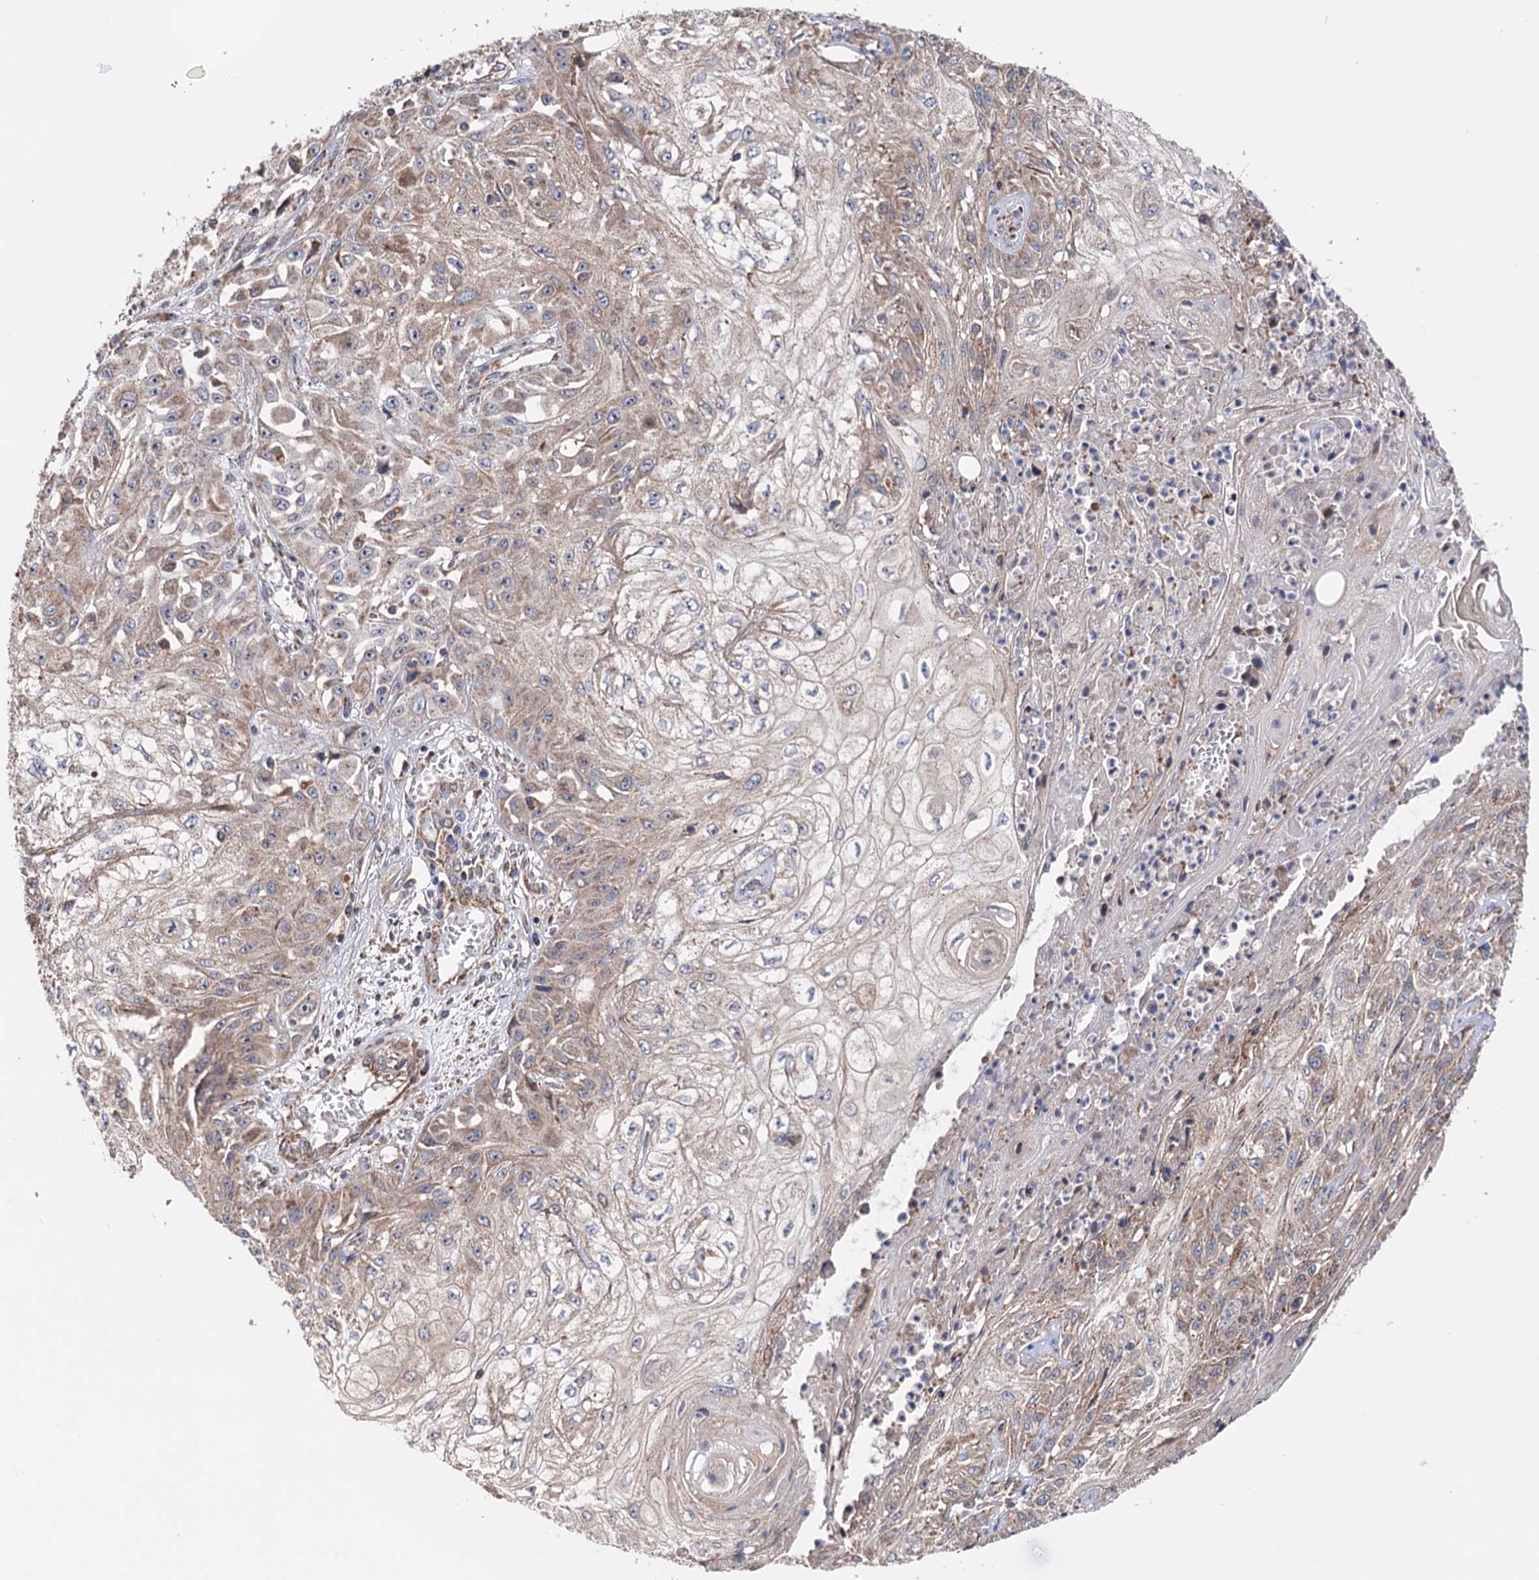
{"staining": {"intensity": "weak", "quantity": "25%-75%", "location": "cytoplasmic/membranous"}, "tissue": "skin cancer", "cell_type": "Tumor cells", "image_type": "cancer", "snomed": [{"axis": "morphology", "description": "Squamous cell carcinoma, NOS"}, {"axis": "morphology", "description": "Squamous cell carcinoma, metastatic, NOS"}, {"axis": "topography", "description": "Skin"}, {"axis": "topography", "description": "Lymph node"}], "caption": "The histopathology image exhibits a brown stain indicating the presence of a protein in the cytoplasmic/membranous of tumor cells in skin cancer (squamous cell carcinoma).", "gene": "SUCLA2", "patient": {"sex": "male", "age": 75}}